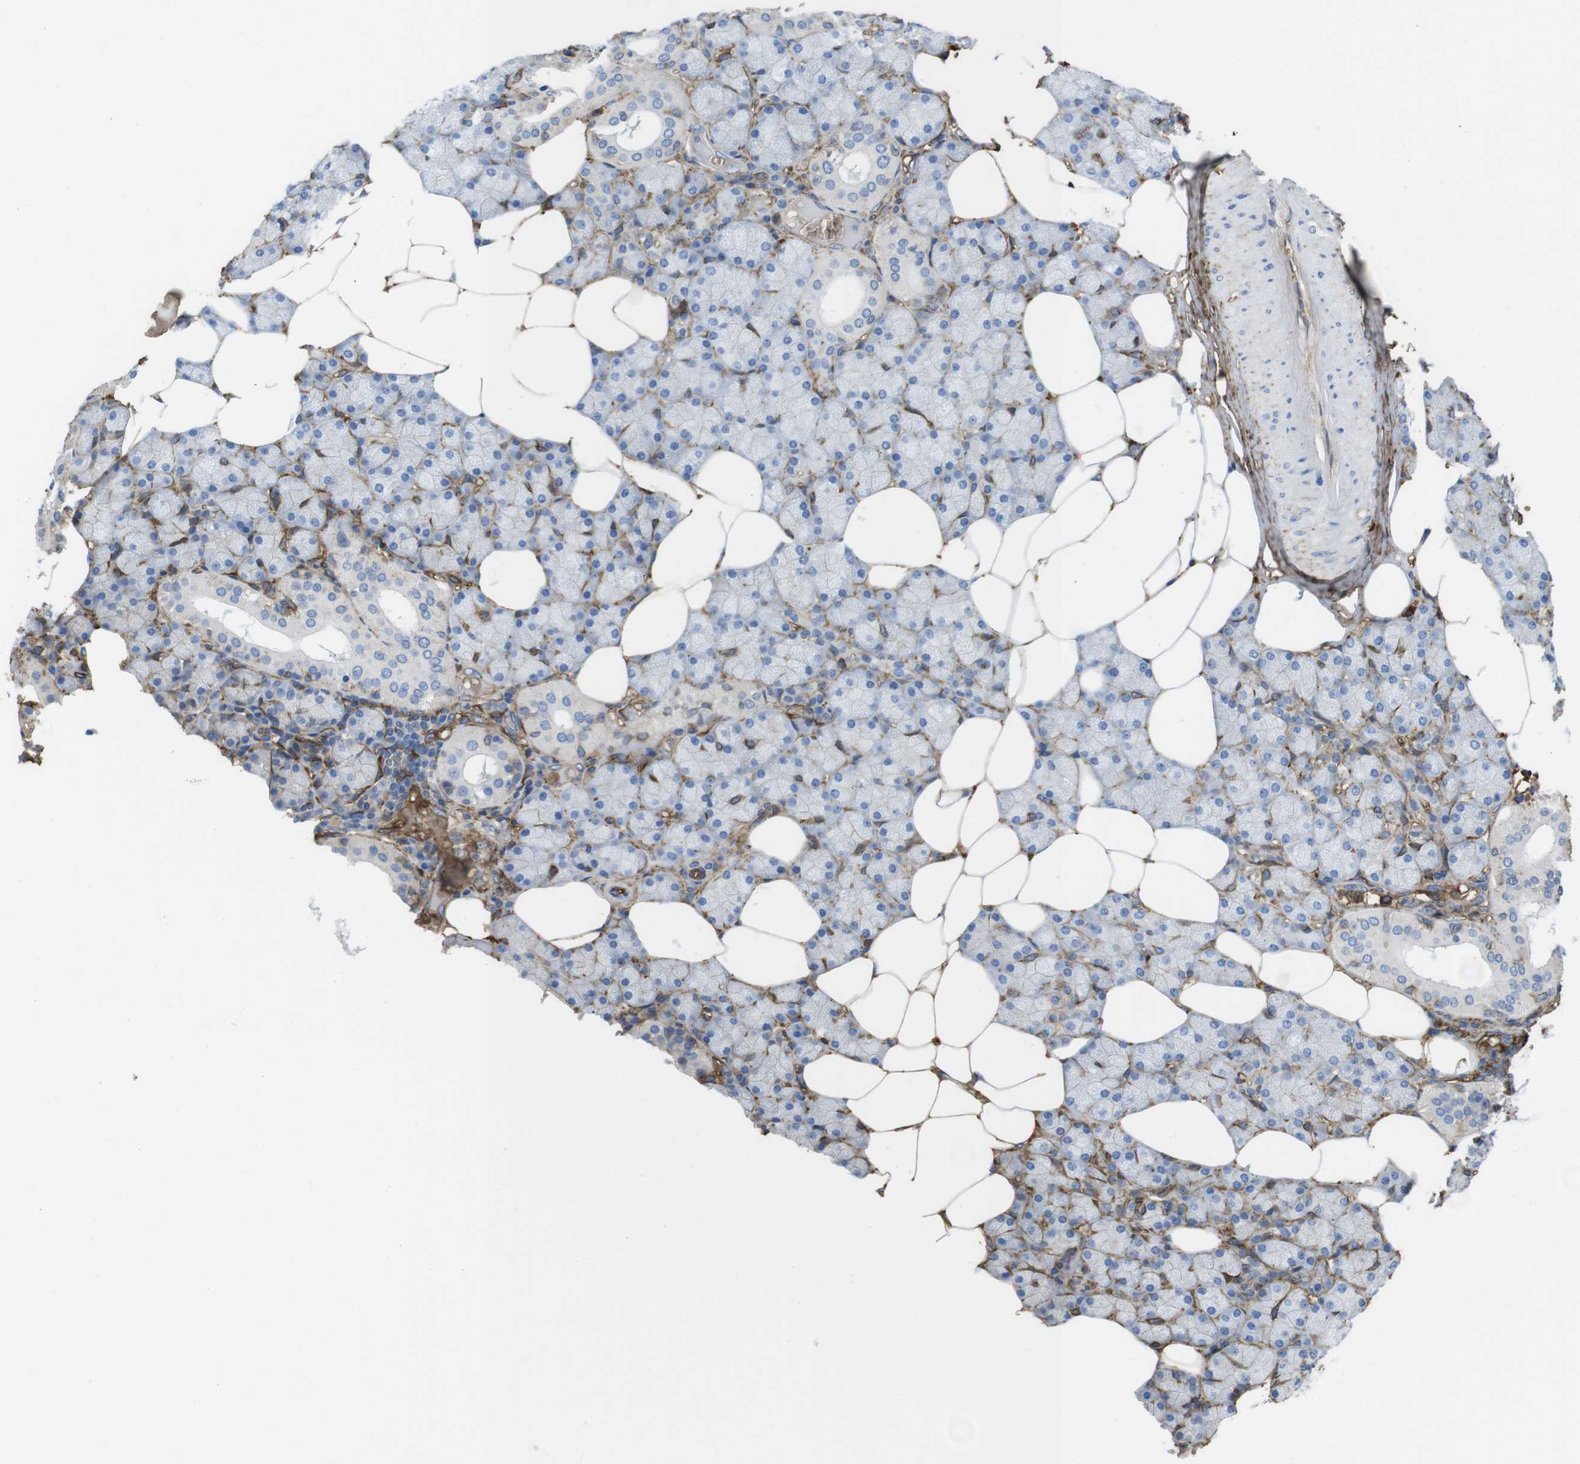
{"staining": {"intensity": "moderate", "quantity": "<25%", "location": "cytoplasmic/membranous"}, "tissue": "salivary gland", "cell_type": "Glandular cells", "image_type": "normal", "snomed": [{"axis": "morphology", "description": "Normal tissue, NOS"}, {"axis": "topography", "description": "Salivary gland"}], "caption": "Human salivary gland stained for a protein (brown) demonstrates moderate cytoplasmic/membranous positive positivity in approximately <25% of glandular cells.", "gene": "CYBRD1", "patient": {"sex": "male", "age": 62}}